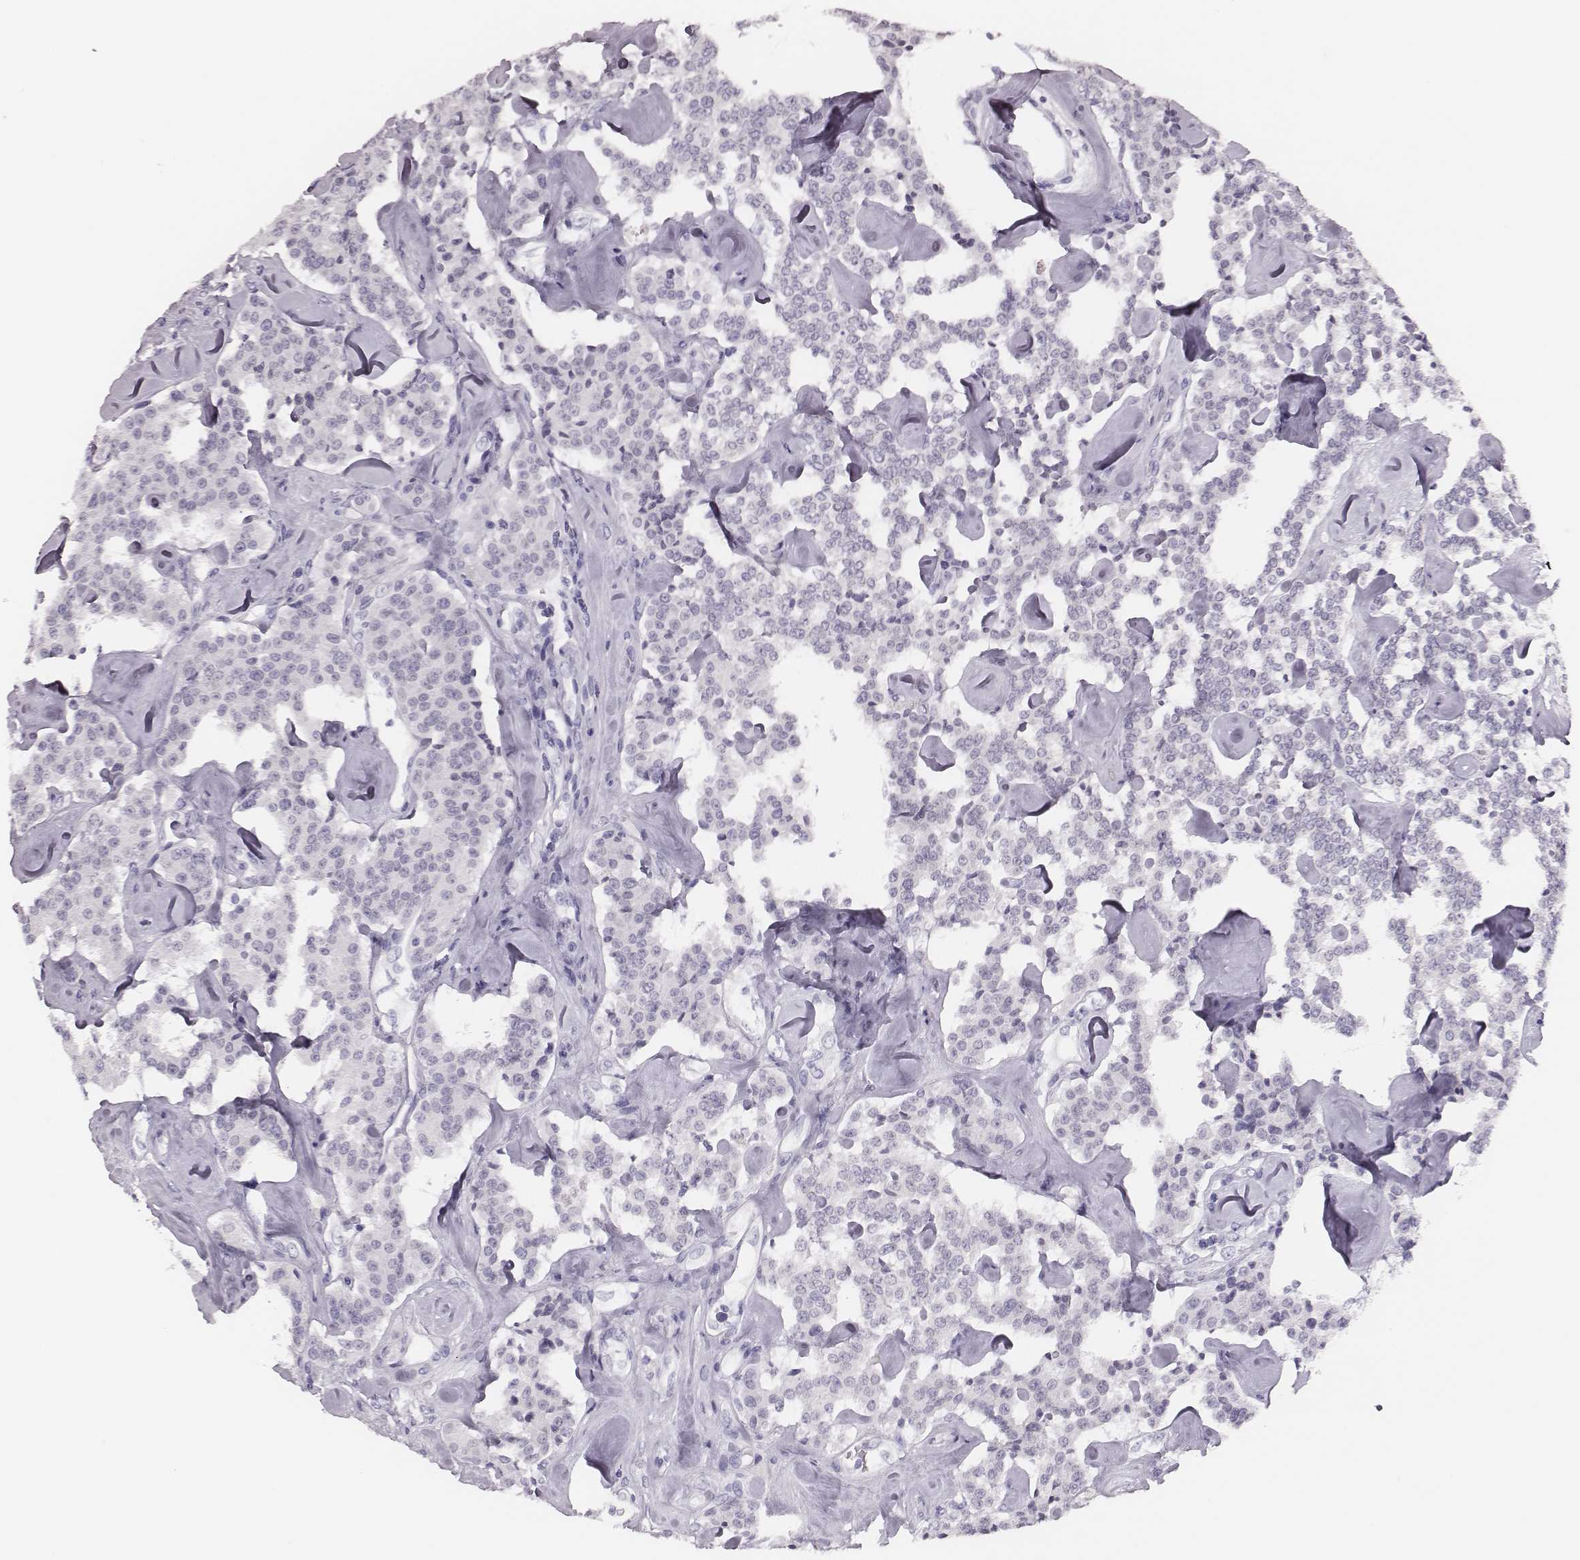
{"staining": {"intensity": "negative", "quantity": "none", "location": "none"}, "tissue": "carcinoid", "cell_type": "Tumor cells", "image_type": "cancer", "snomed": [{"axis": "morphology", "description": "Carcinoid, malignant, NOS"}, {"axis": "topography", "description": "Pancreas"}], "caption": "Tumor cells show no significant protein positivity in carcinoid.", "gene": "H1-6", "patient": {"sex": "male", "age": 41}}